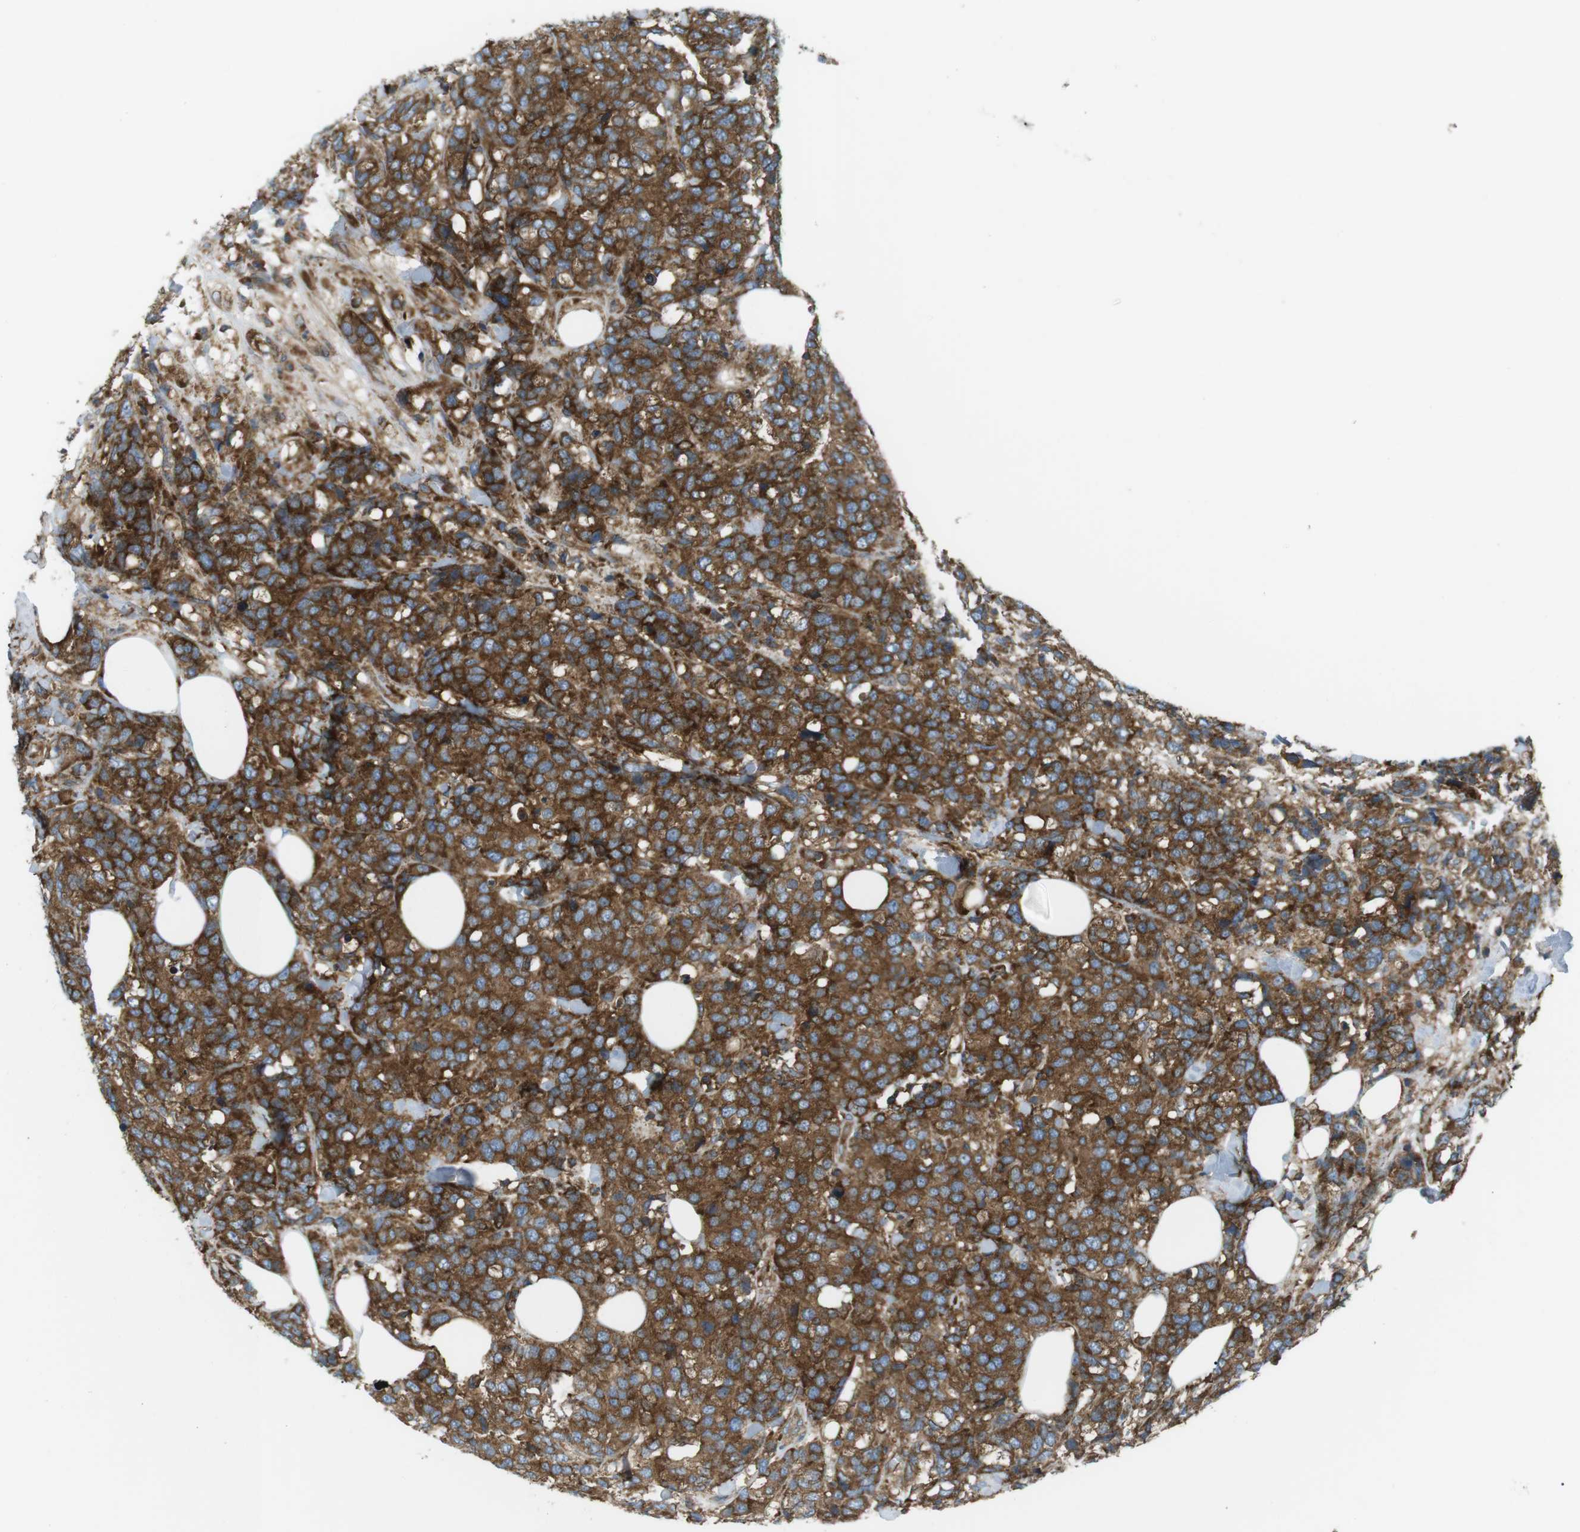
{"staining": {"intensity": "strong", "quantity": ">75%", "location": "cytoplasmic/membranous"}, "tissue": "breast cancer", "cell_type": "Tumor cells", "image_type": "cancer", "snomed": [{"axis": "morphology", "description": "Lobular carcinoma"}, {"axis": "topography", "description": "Breast"}], "caption": "IHC image of neoplastic tissue: breast lobular carcinoma stained using IHC shows high levels of strong protein expression localized specifically in the cytoplasmic/membranous of tumor cells, appearing as a cytoplasmic/membranous brown color.", "gene": "FLII", "patient": {"sex": "female", "age": 59}}